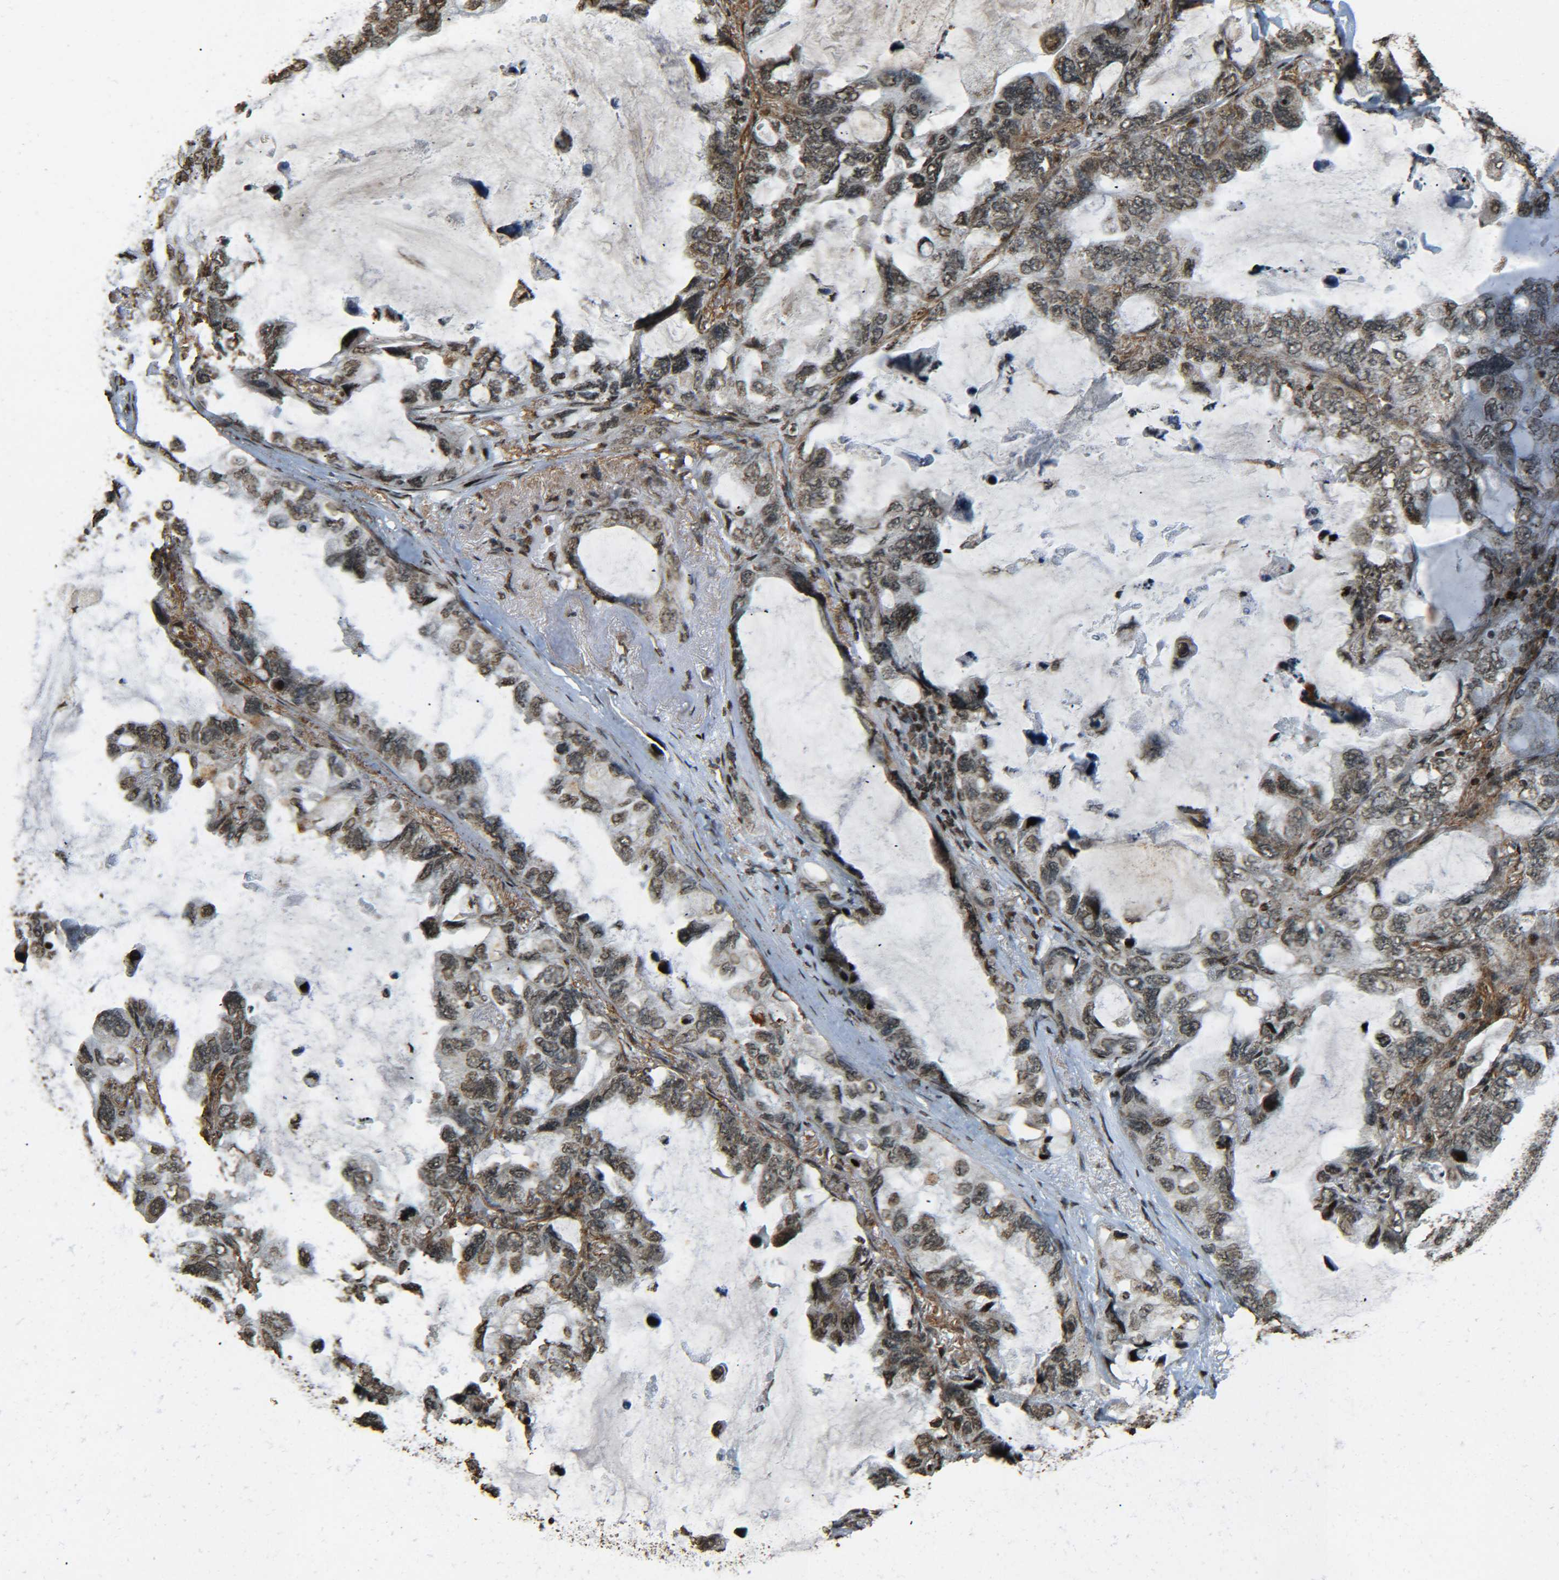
{"staining": {"intensity": "moderate", "quantity": ">75%", "location": "cytoplasmic/membranous,nuclear"}, "tissue": "lung cancer", "cell_type": "Tumor cells", "image_type": "cancer", "snomed": [{"axis": "morphology", "description": "Squamous cell carcinoma, NOS"}, {"axis": "topography", "description": "Lung"}], "caption": "Squamous cell carcinoma (lung) was stained to show a protein in brown. There is medium levels of moderate cytoplasmic/membranous and nuclear positivity in about >75% of tumor cells.", "gene": "NEUROG2", "patient": {"sex": "female", "age": 73}}